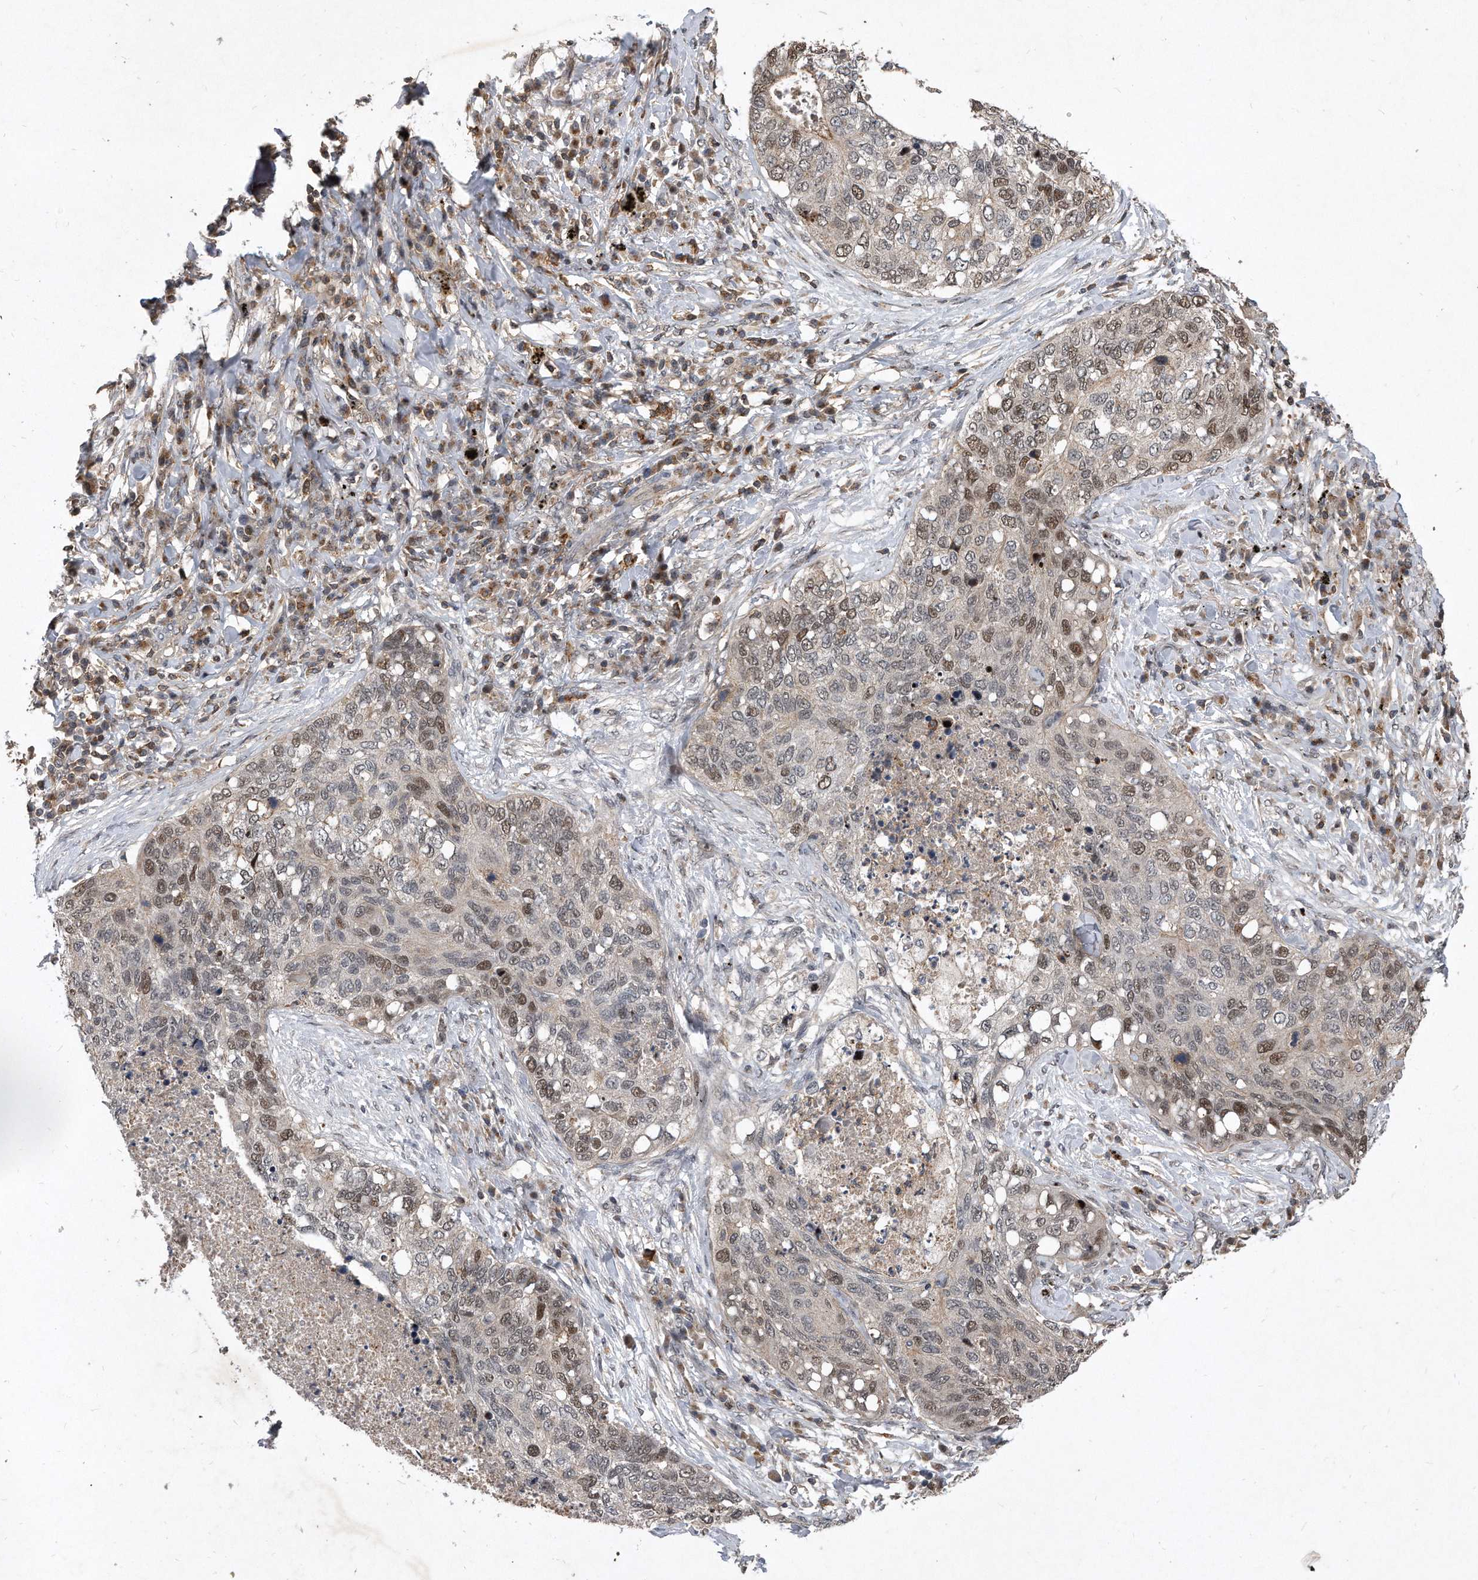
{"staining": {"intensity": "moderate", "quantity": "25%-75%", "location": "nuclear"}, "tissue": "lung cancer", "cell_type": "Tumor cells", "image_type": "cancer", "snomed": [{"axis": "morphology", "description": "Squamous cell carcinoma, NOS"}, {"axis": "topography", "description": "Lung"}], "caption": "Moderate nuclear positivity for a protein is present in approximately 25%-75% of tumor cells of squamous cell carcinoma (lung) using IHC.", "gene": "PGBD2", "patient": {"sex": "female", "age": 63}}